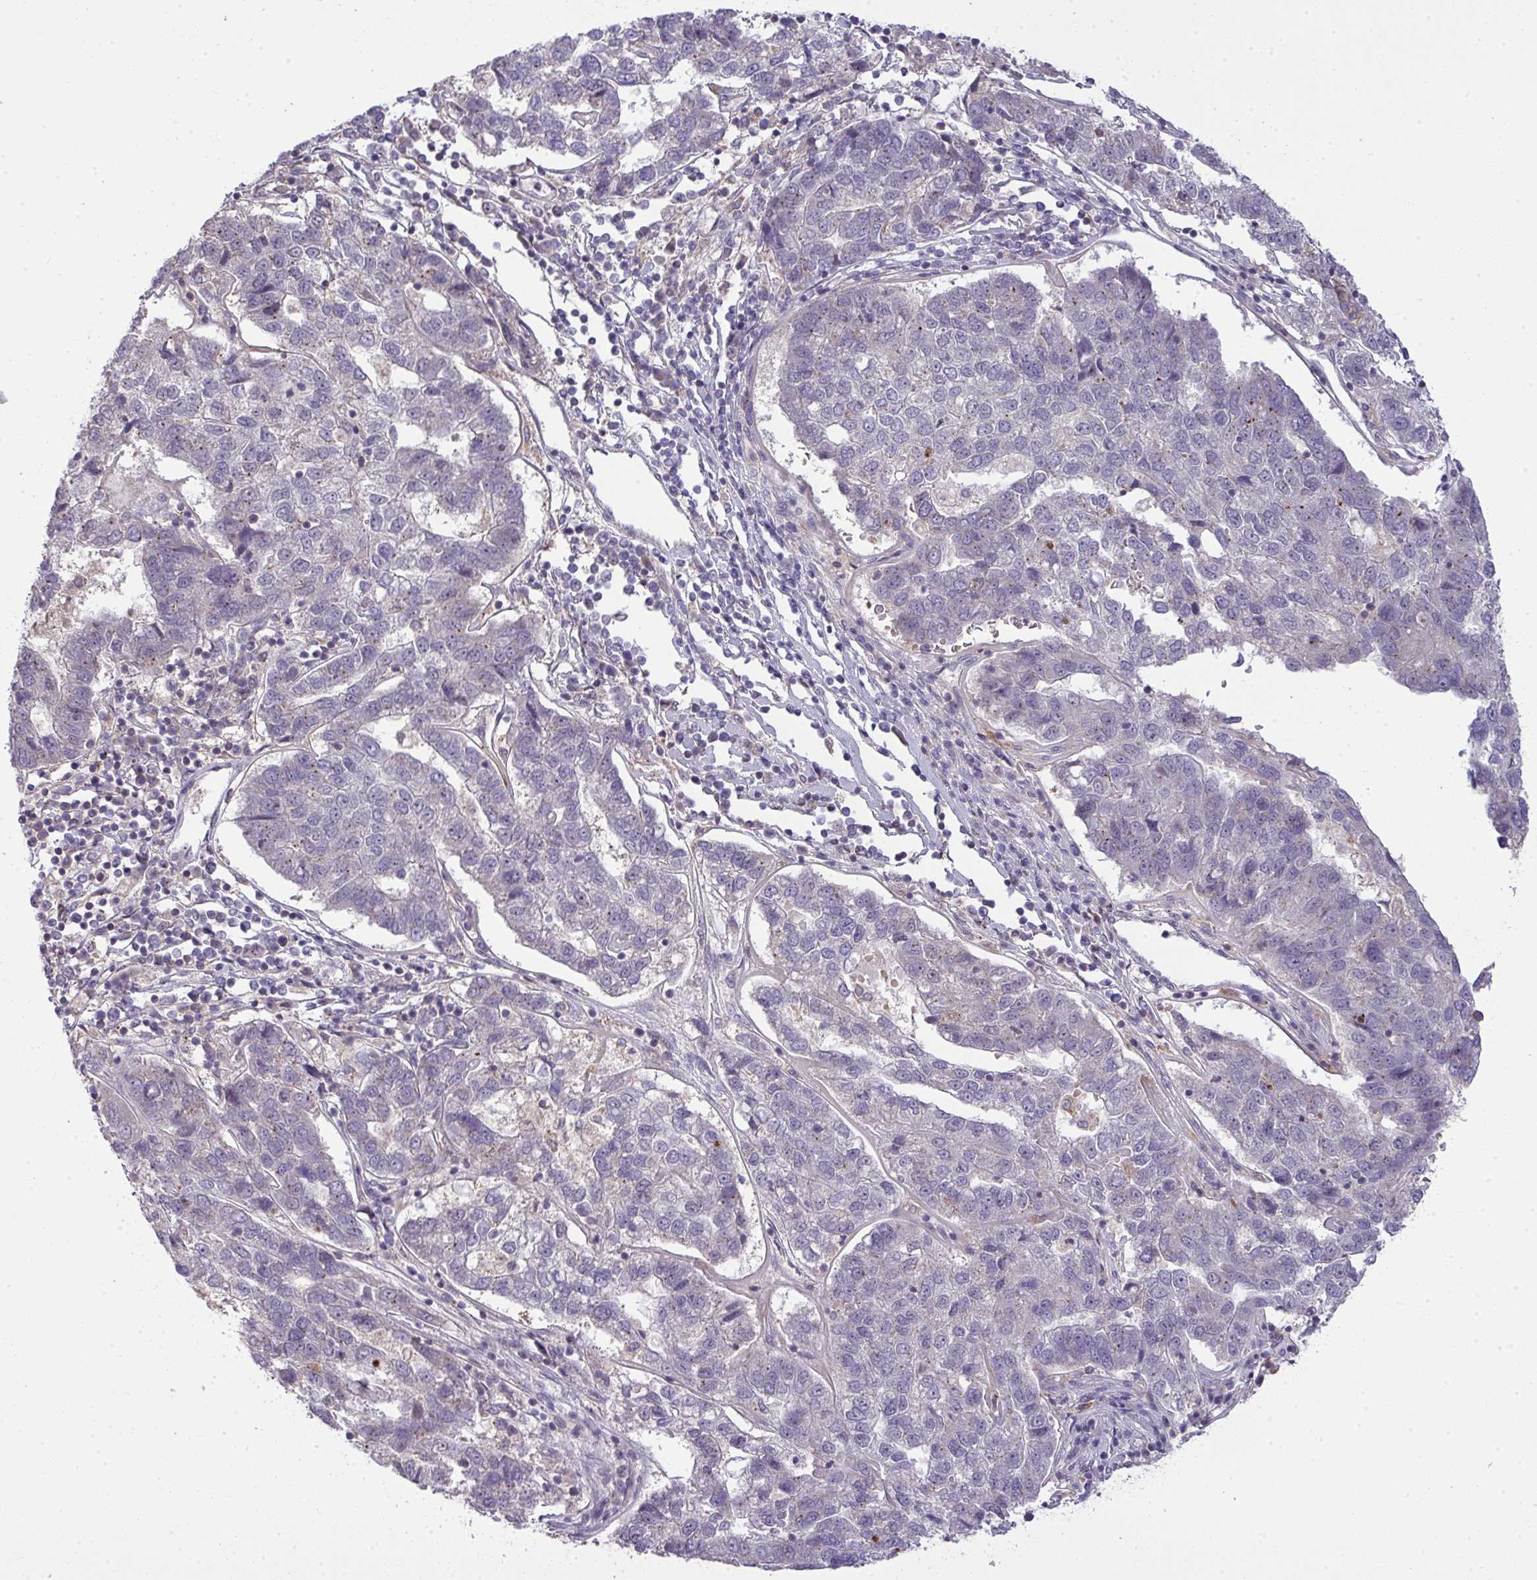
{"staining": {"intensity": "negative", "quantity": "none", "location": "none"}, "tissue": "pancreatic cancer", "cell_type": "Tumor cells", "image_type": "cancer", "snomed": [{"axis": "morphology", "description": "Adenocarcinoma, NOS"}, {"axis": "topography", "description": "Pancreas"}], "caption": "DAB immunohistochemical staining of human adenocarcinoma (pancreatic) reveals no significant positivity in tumor cells. The staining is performed using DAB brown chromogen with nuclei counter-stained in using hematoxylin.", "gene": "SLC9A6", "patient": {"sex": "female", "age": 61}}